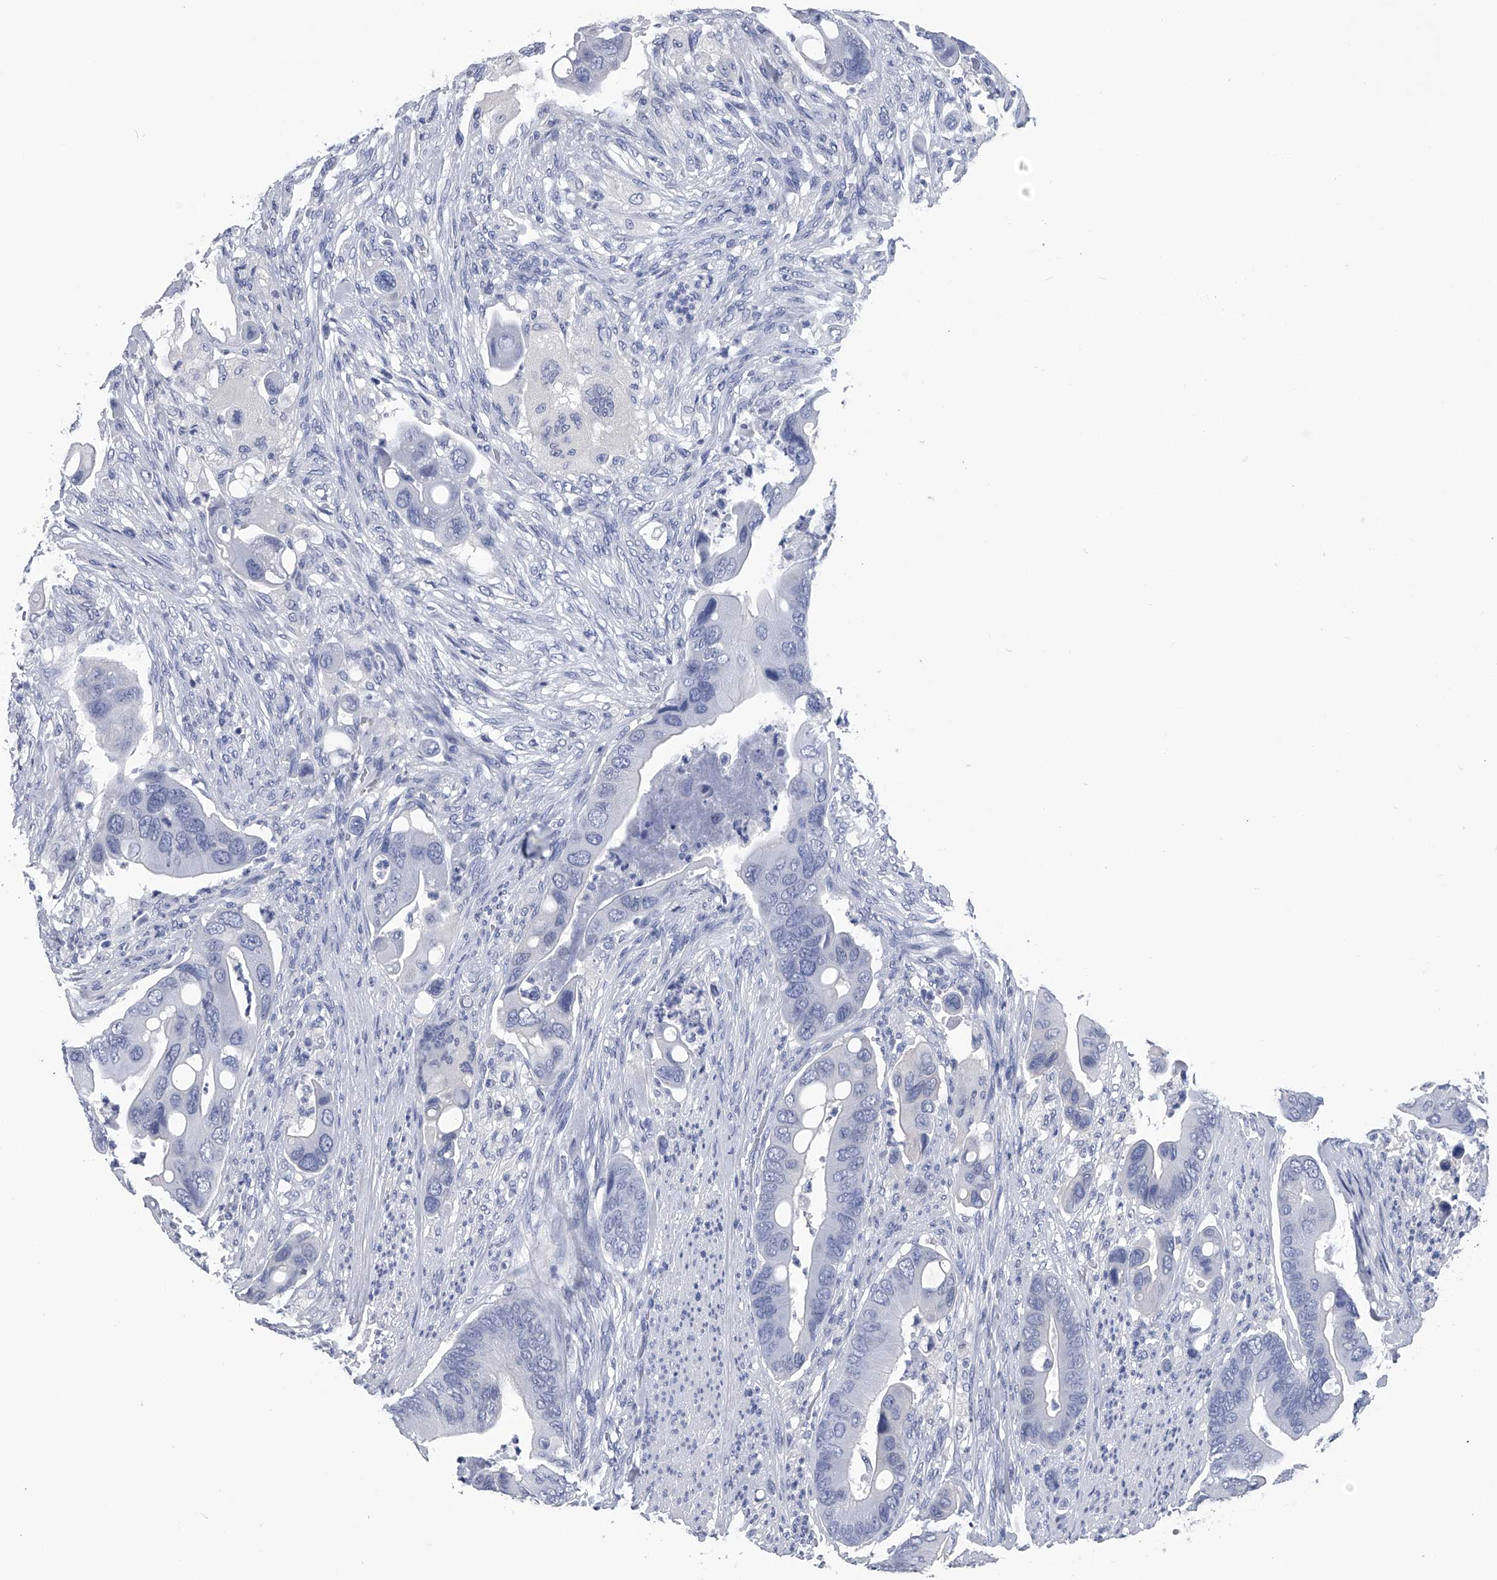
{"staining": {"intensity": "negative", "quantity": "none", "location": "none"}, "tissue": "colorectal cancer", "cell_type": "Tumor cells", "image_type": "cancer", "snomed": [{"axis": "morphology", "description": "Adenocarcinoma, NOS"}, {"axis": "topography", "description": "Rectum"}], "caption": "A high-resolution image shows immunohistochemistry staining of colorectal cancer, which demonstrates no significant expression in tumor cells.", "gene": "PDXK", "patient": {"sex": "female", "age": 57}}